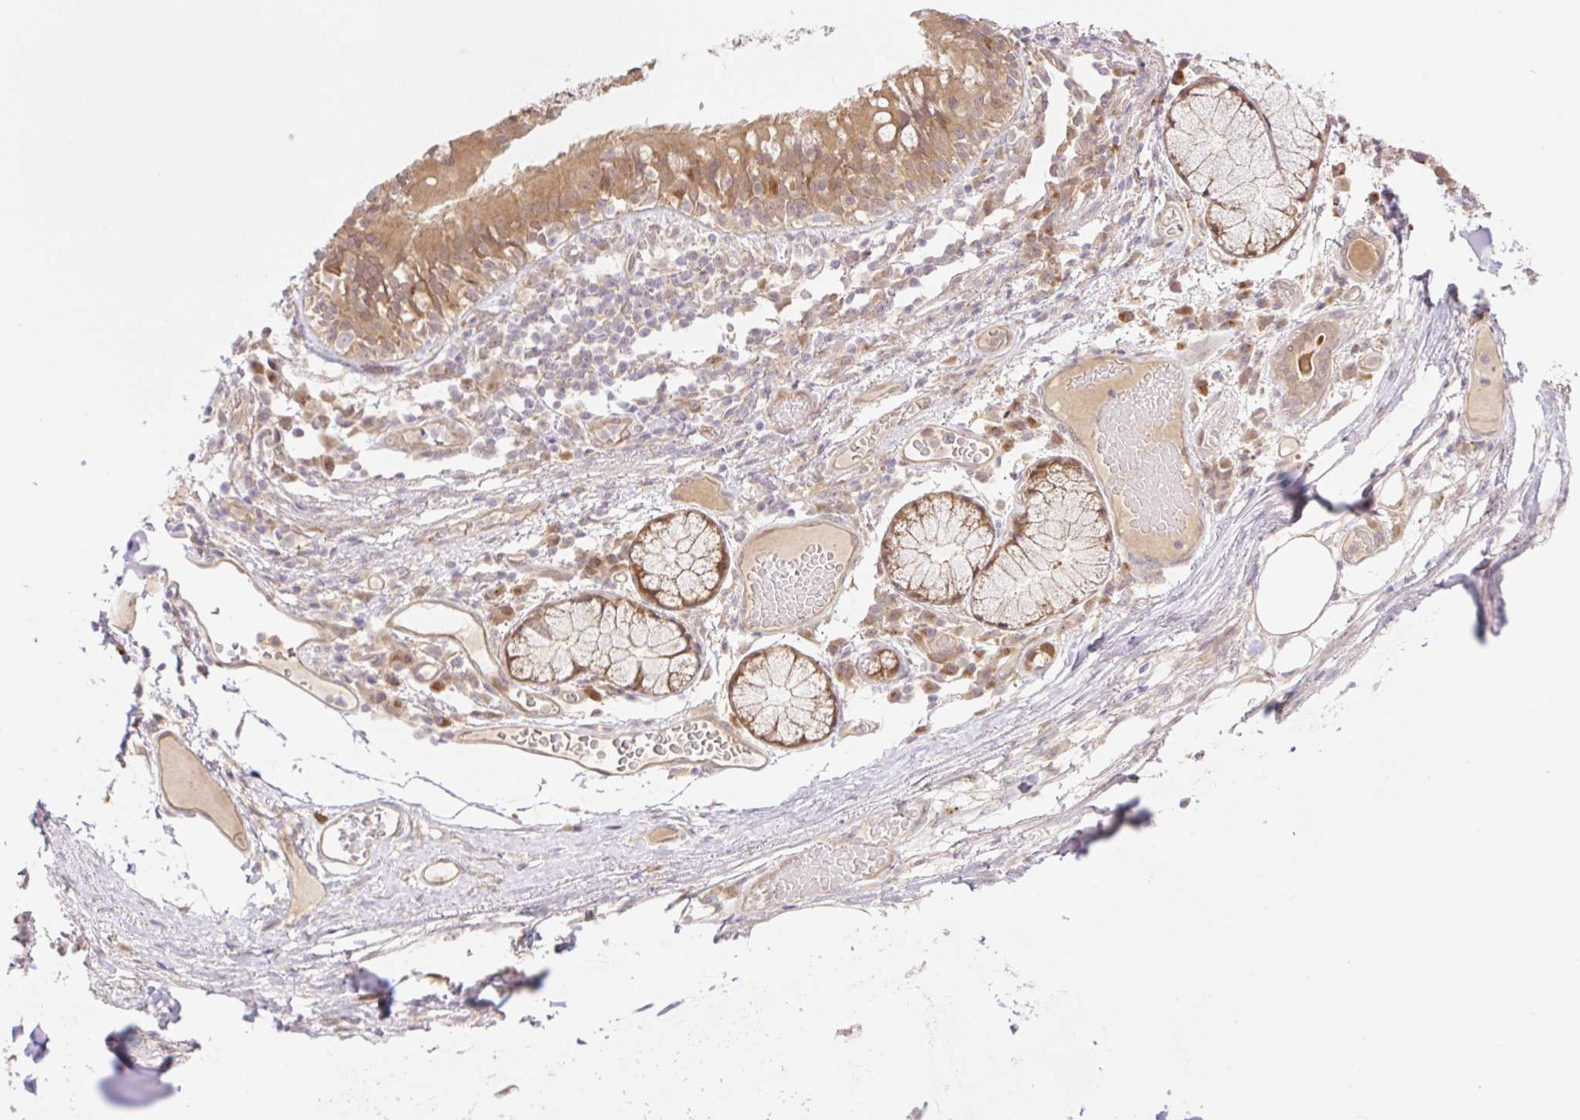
{"staining": {"intensity": "negative", "quantity": "none", "location": "none"}, "tissue": "adipose tissue", "cell_type": "Adipocytes", "image_type": "normal", "snomed": [{"axis": "morphology", "description": "Normal tissue, NOS"}, {"axis": "topography", "description": "Cartilage tissue"}, {"axis": "topography", "description": "Bronchus"}], "caption": "Immunohistochemistry (IHC) of benign adipose tissue reveals no expression in adipocytes.", "gene": "VPS25", "patient": {"sex": "male", "age": 56}}